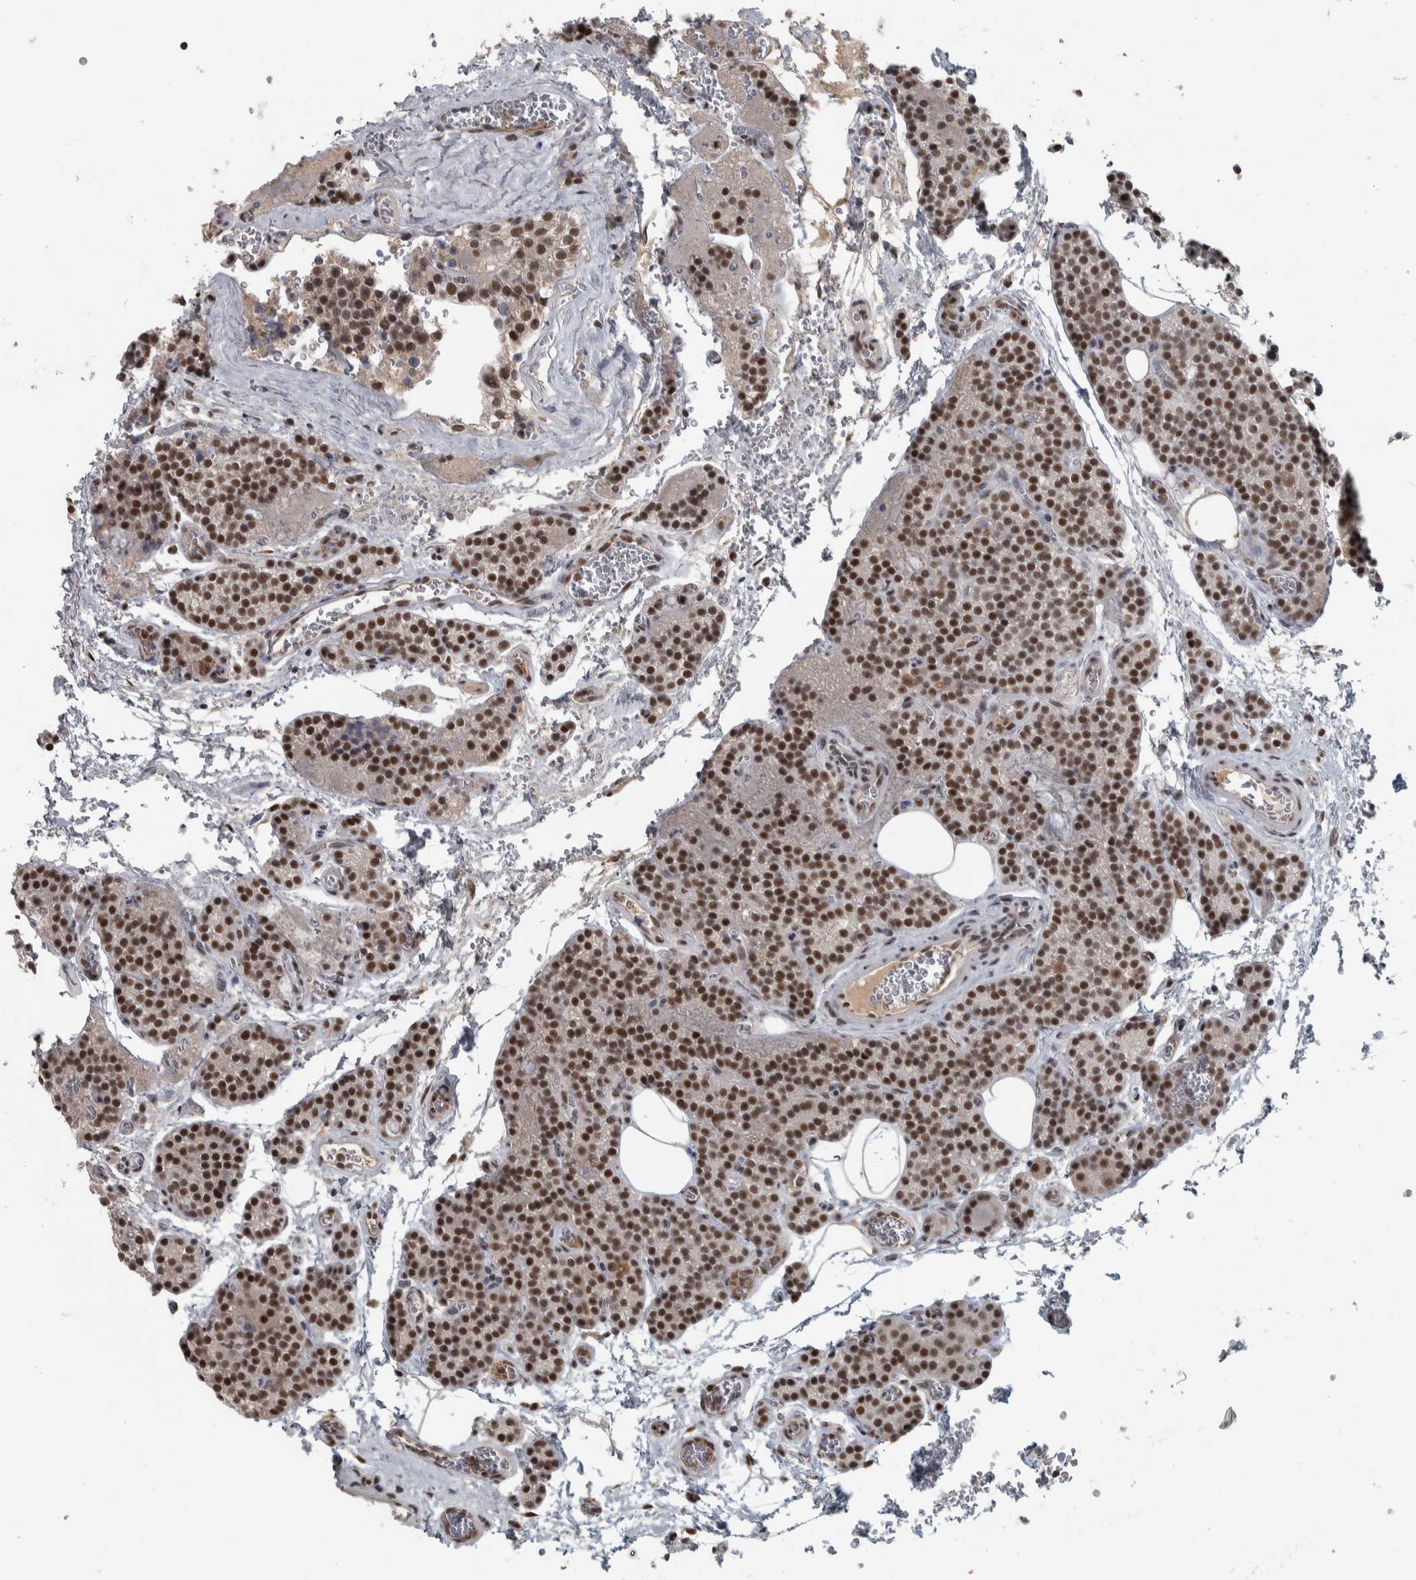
{"staining": {"intensity": "strong", "quantity": ">75%", "location": "cytoplasmic/membranous,nuclear"}, "tissue": "parathyroid gland", "cell_type": "Glandular cells", "image_type": "normal", "snomed": [{"axis": "morphology", "description": "Normal tissue, NOS"}, {"axis": "topography", "description": "Parathyroid gland"}], "caption": "Immunohistochemistry (IHC) staining of unremarkable parathyroid gland, which displays high levels of strong cytoplasmic/membranous,nuclear staining in about >75% of glandular cells indicating strong cytoplasmic/membranous,nuclear protein positivity. The staining was performed using DAB (3,3'-diaminobenzidine) (brown) for protein detection and nuclei were counterstained in hematoxylin (blue).", "gene": "DDX42", "patient": {"sex": "female", "age": 64}}